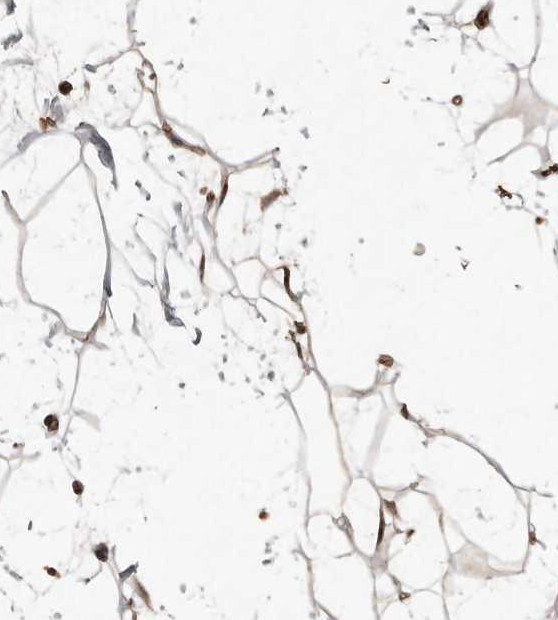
{"staining": {"intensity": "moderate", "quantity": ">75%", "location": "nuclear"}, "tissue": "adipose tissue", "cell_type": "Adipocytes", "image_type": "normal", "snomed": [{"axis": "morphology", "description": "Normal tissue, NOS"}, {"axis": "topography", "description": "Soft tissue"}], "caption": "A high-resolution photomicrograph shows immunohistochemistry (IHC) staining of normal adipose tissue, which displays moderate nuclear staining in about >75% of adipocytes.", "gene": "DIP2C", "patient": {"sex": "male", "age": 72}}